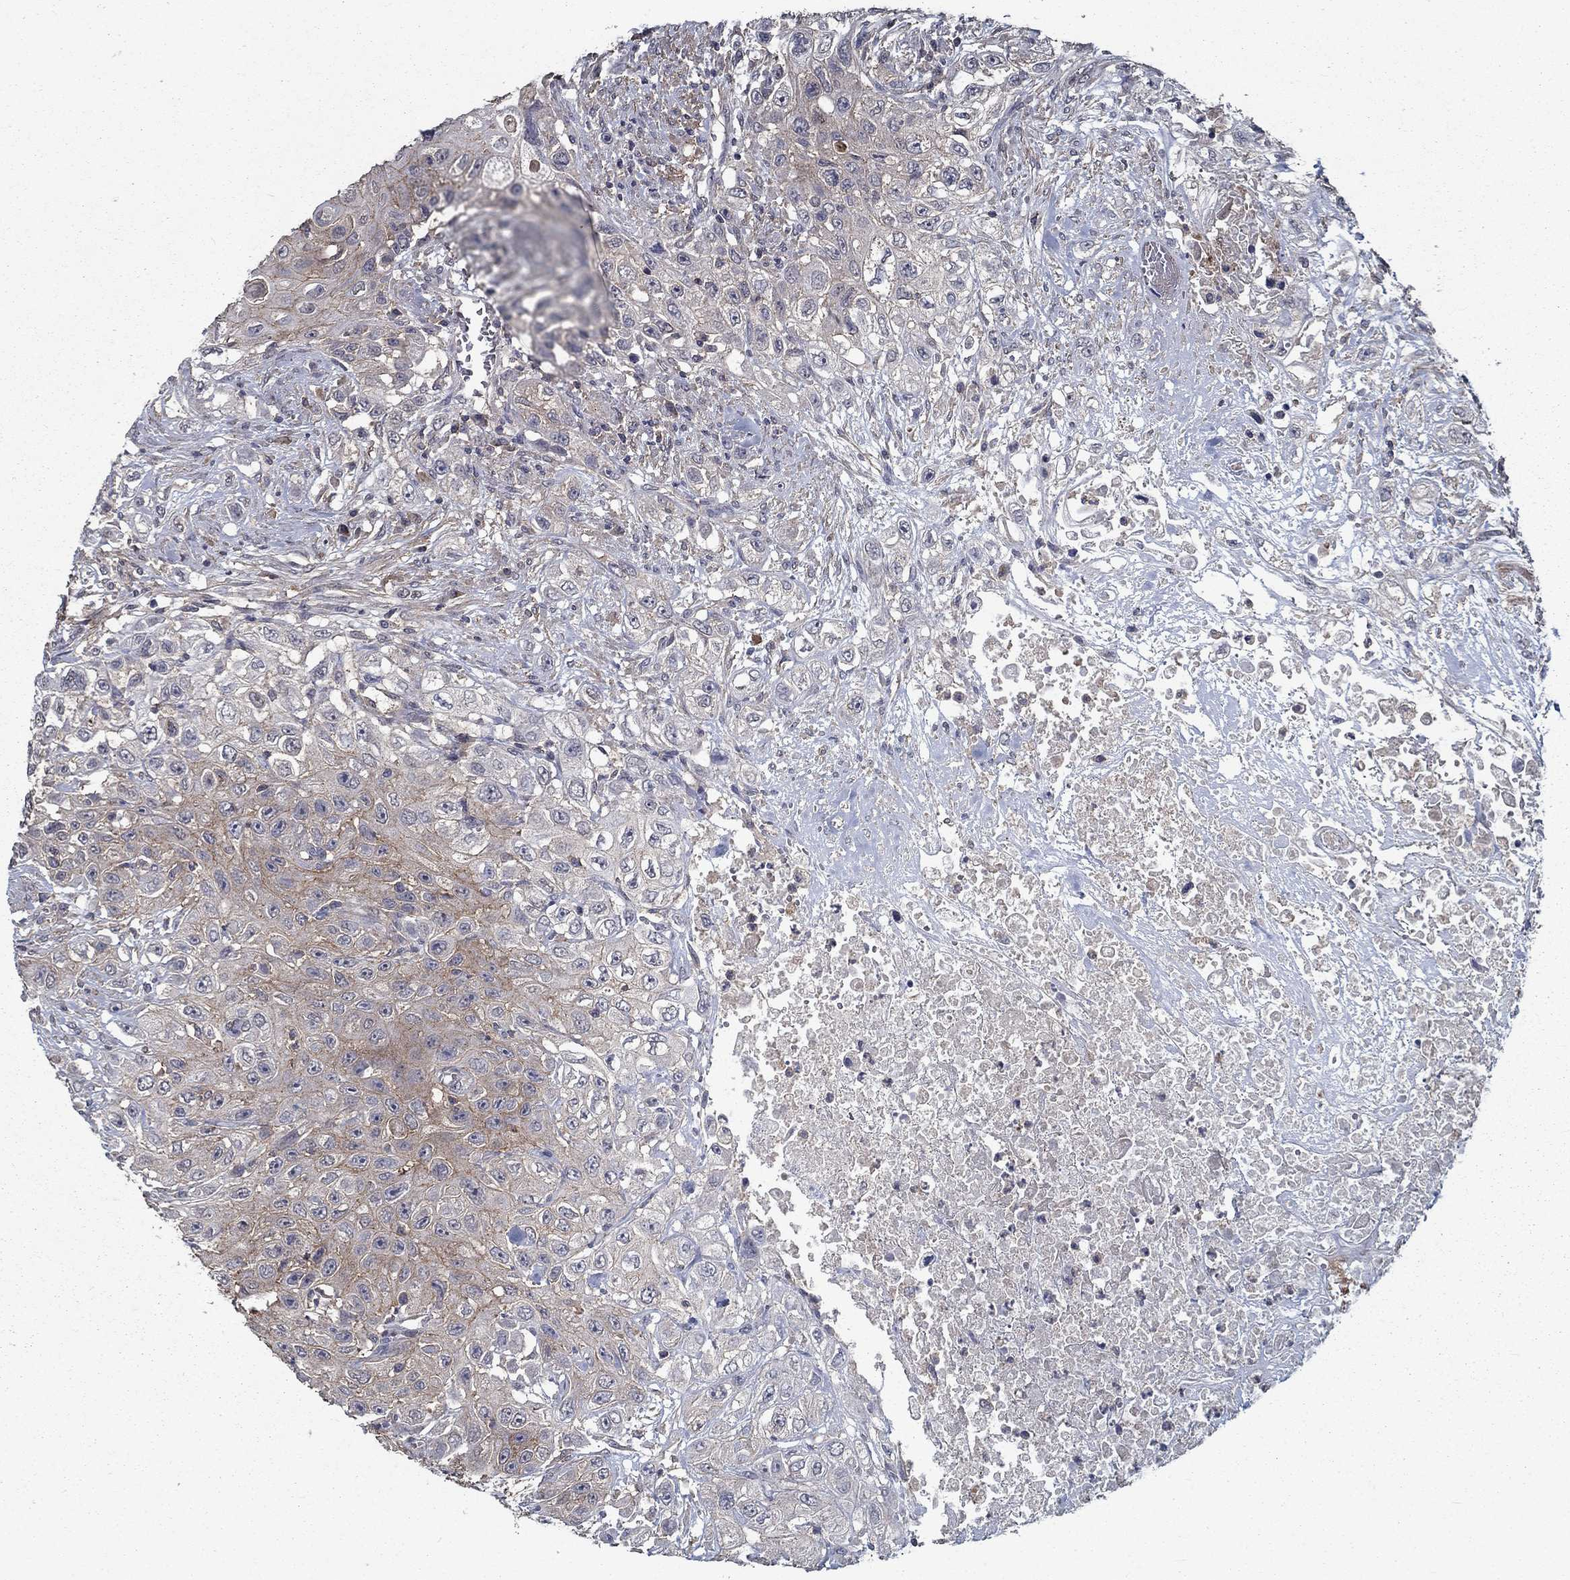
{"staining": {"intensity": "moderate", "quantity": "<25%", "location": "cytoplasmic/membranous"}, "tissue": "urothelial cancer", "cell_type": "Tumor cells", "image_type": "cancer", "snomed": [{"axis": "morphology", "description": "Urothelial carcinoma, High grade"}, {"axis": "topography", "description": "Urinary bladder"}], "caption": "The histopathology image displays staining of urothelial cancer, revealing moderate cytoplasmic/membranous protein expression (brown color) within tumor cells.", "gene": "SLC44A1", "patient": {"sex": "female", "age": 56}}